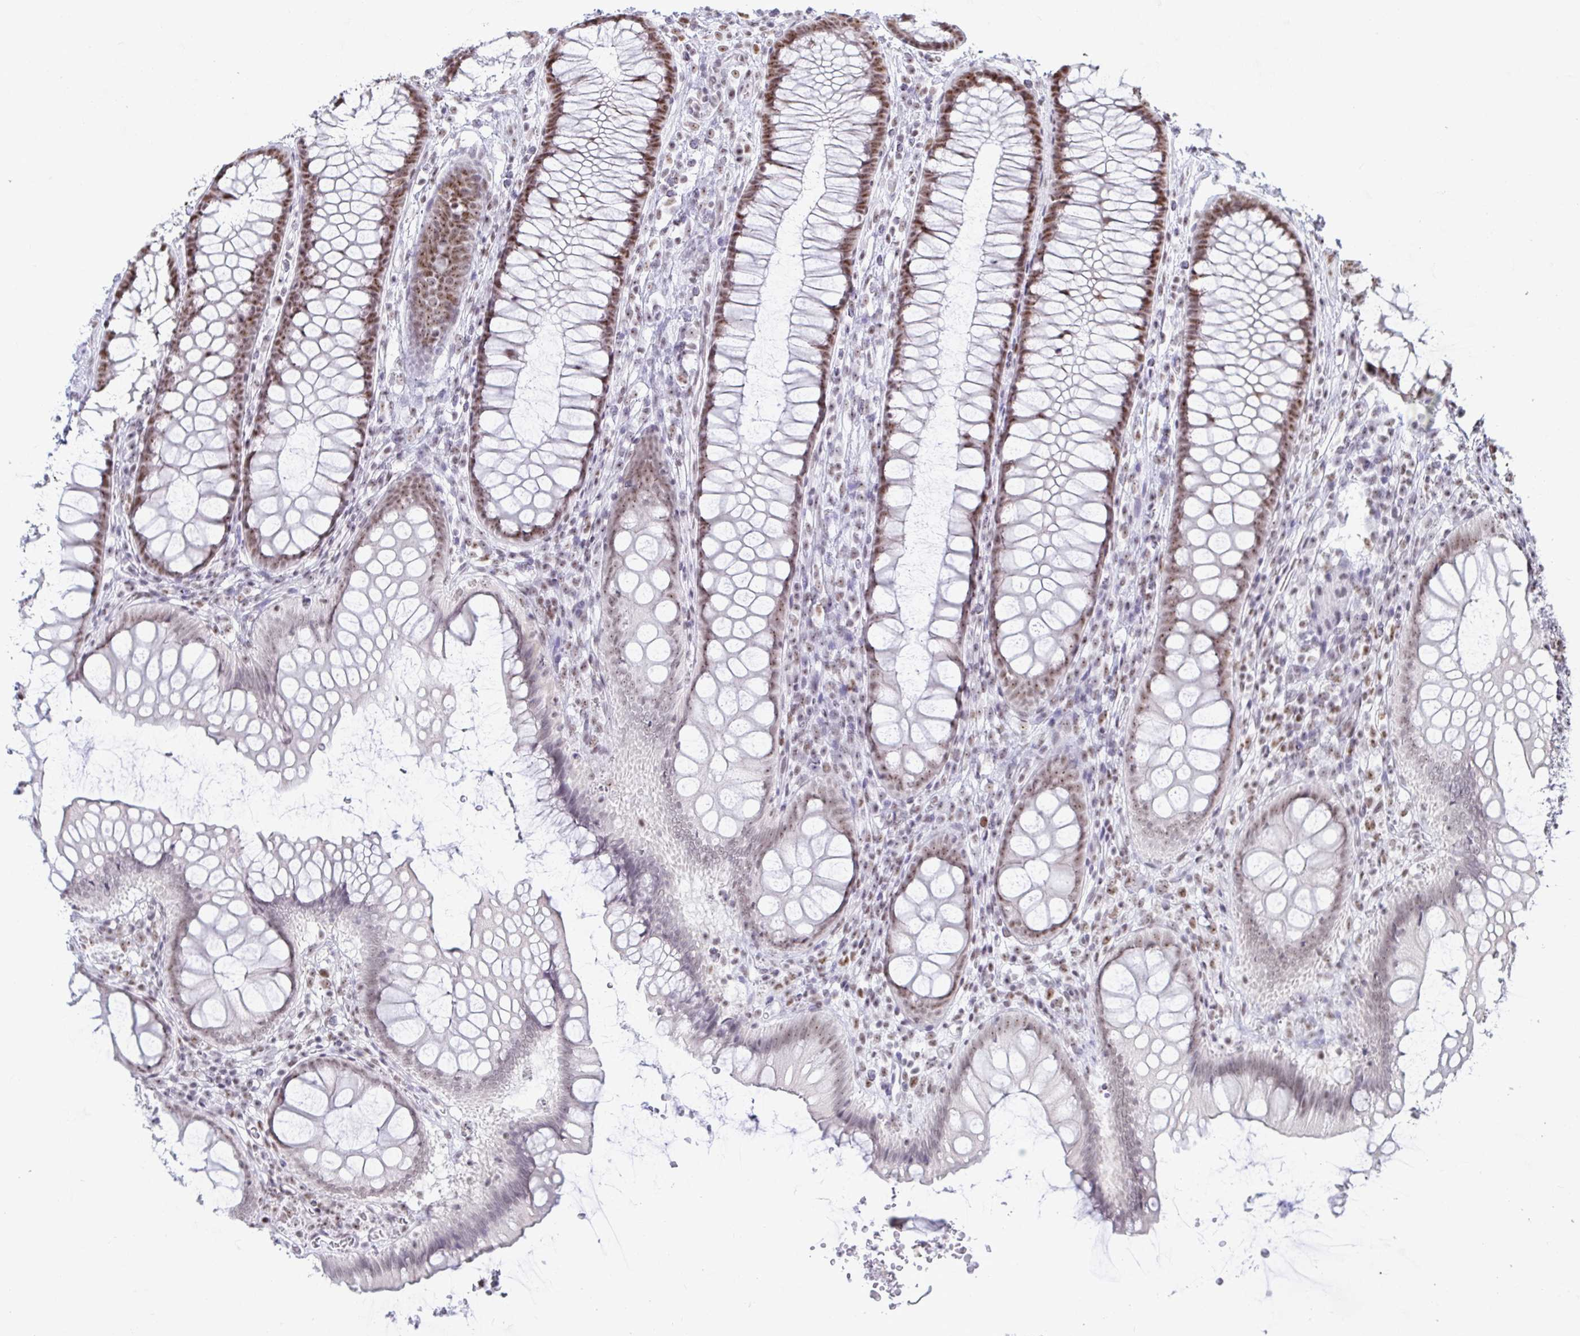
{"staining": {"intensity": "negative", "quantity": "none", "location": "none"}, "tissue": "colon", "cell_type": "Endothelial cells", "image_type": "normal", "snomed": [{"axis": "morphology", "description": "Normal tissue, NOS"}, {"axis": "morphology", "description": "Adenoma, NOS"}, {"axis": "topography", "description": "Soft tissue"}, {"axis": "topography", "description": "Colon"}], "caption": "Immunohistochemistry of unremarkable colon reveals no positivity in endothelial cells.", "gene": "SUPT16H", "patient": {"sex": "male", "age": 47}}